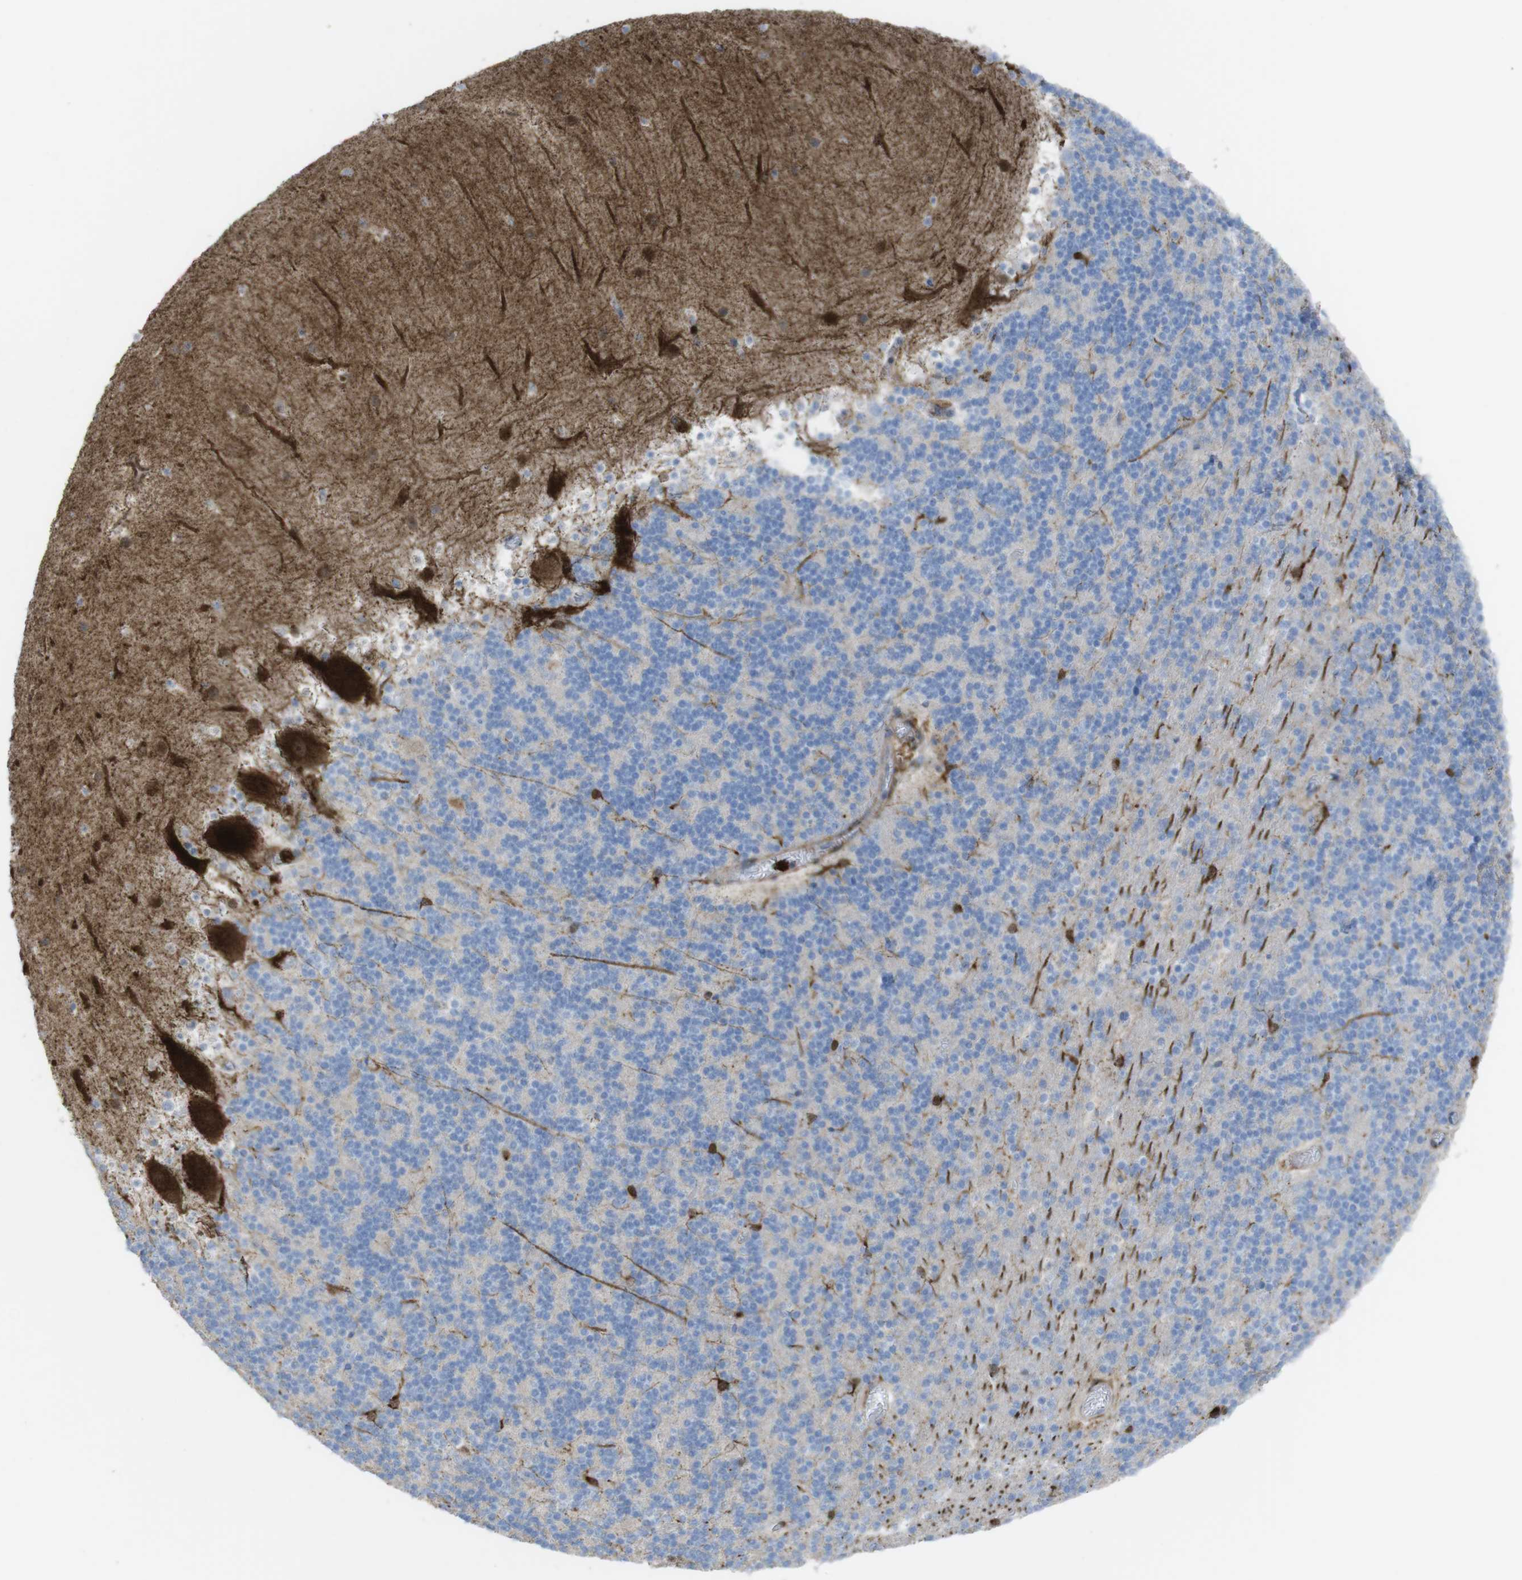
{"staining": {"intensity": "negative", "quantity": "none", "location": "none"}, "tissue": "cerebellum", "cell_type": "Cells in granular layer", "image_type": "normal", "snomed": [{"axis": "morphology", "description": "Normal tissue, NOS"}, {"axis": "topography", "description": "Cerebellum"}], "caption": "The photomicrograph reveals no significant staining in cells in granular layer of cerebellum. (DAB immunohistochemistry with hematoxylin counter stain).", "gene": "PRKCD", "patient": {"sex": "male", "age": 45}}